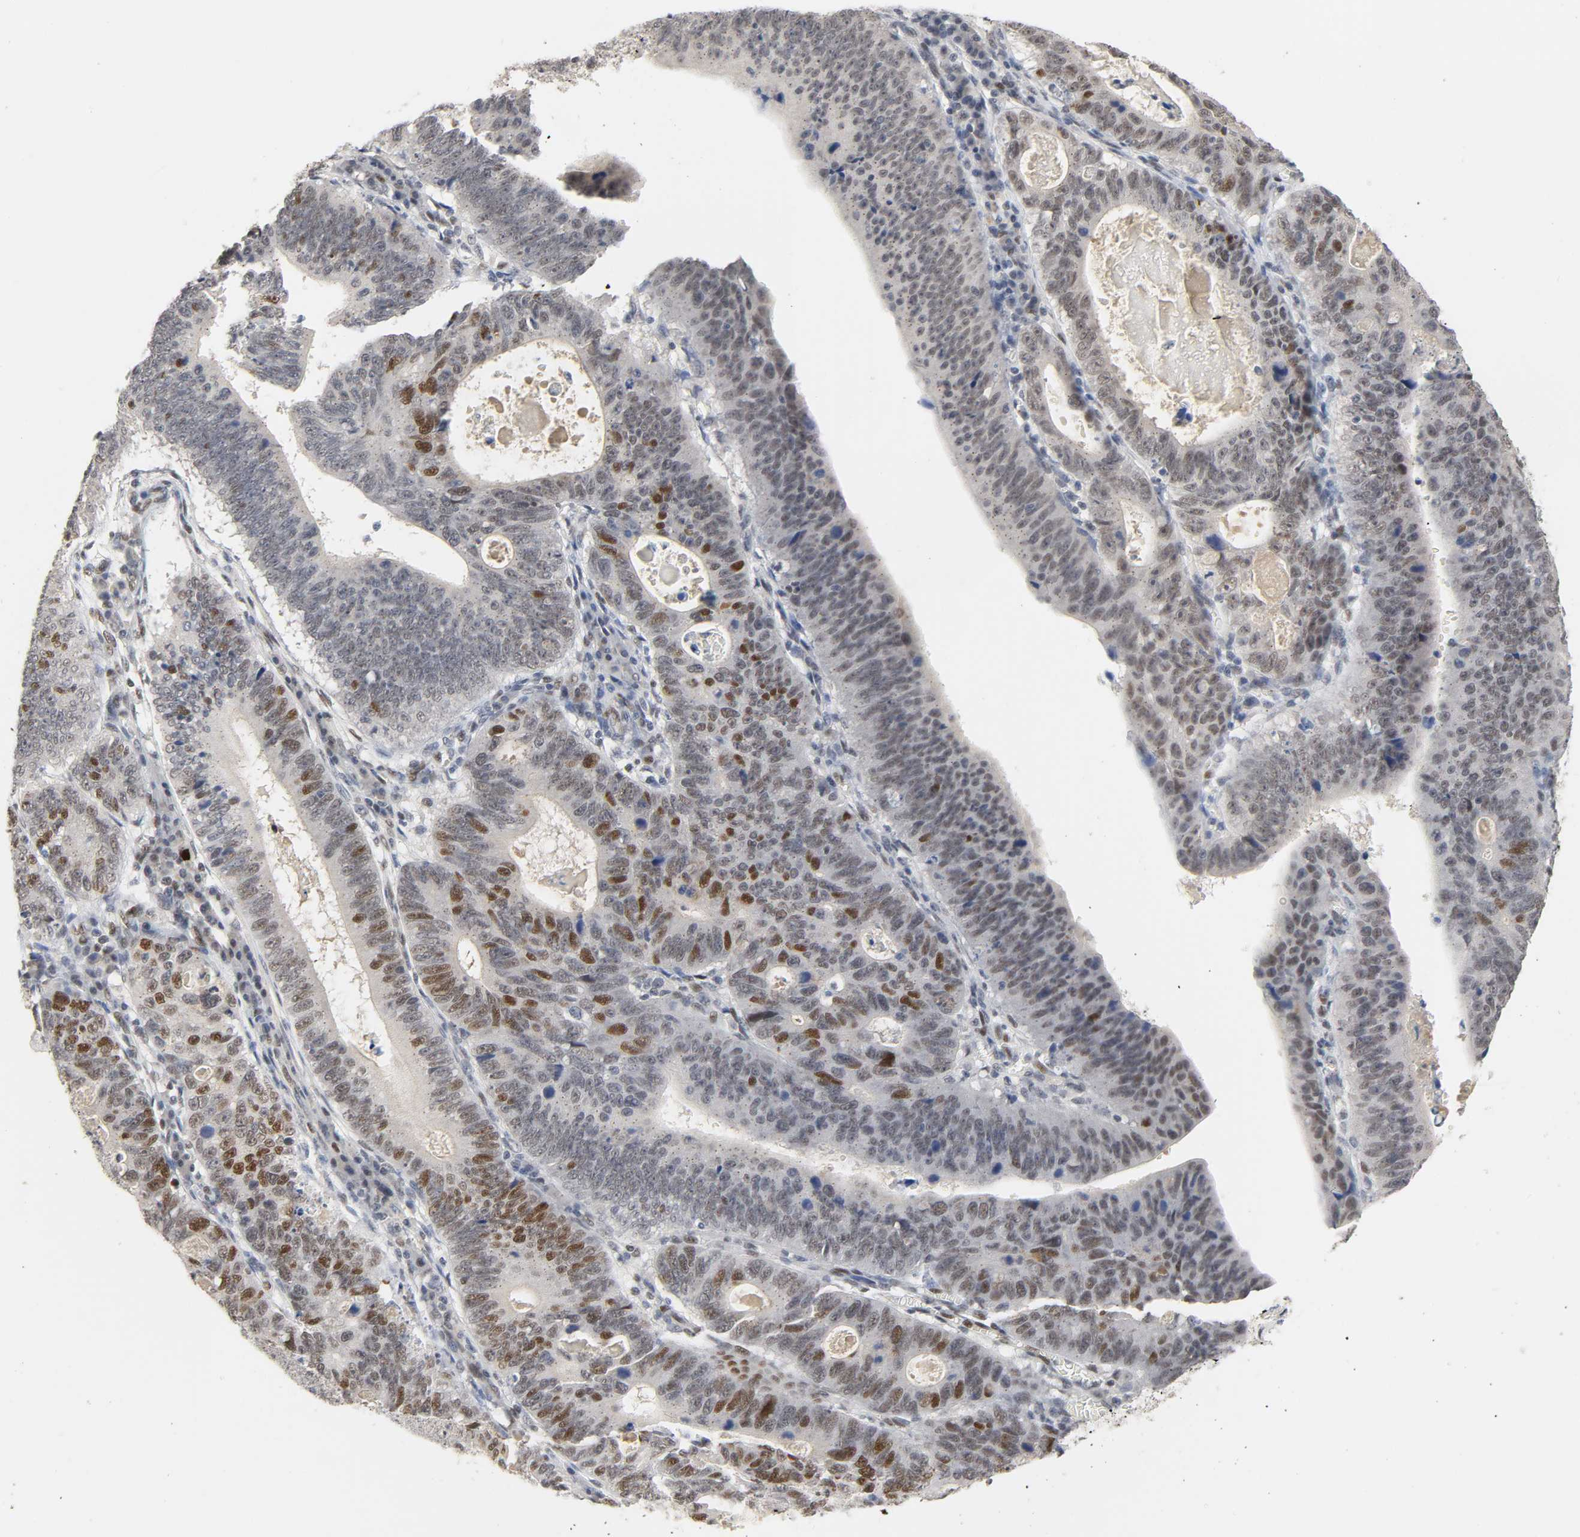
{"staining": {"intensity": "moderate", "quantity": "25%-75%", "location": "nuclear"}, "tissue": "stomach cancer", "cell_type": "Tumor cells", "image_type": "cancer", "snomed": [{"axis": "morphology", "description": "Adenocarcinoma, NOS"}, {"axis": "topography", "description": "Stomach"}], "caption": "The micrograph demonstrates staining of stomach cancer, revealing moderate nuclear protein expression (brown color) within tumor cells.", "gene": "NCOA6", "patient": {"sex": "male", "age": 59}}